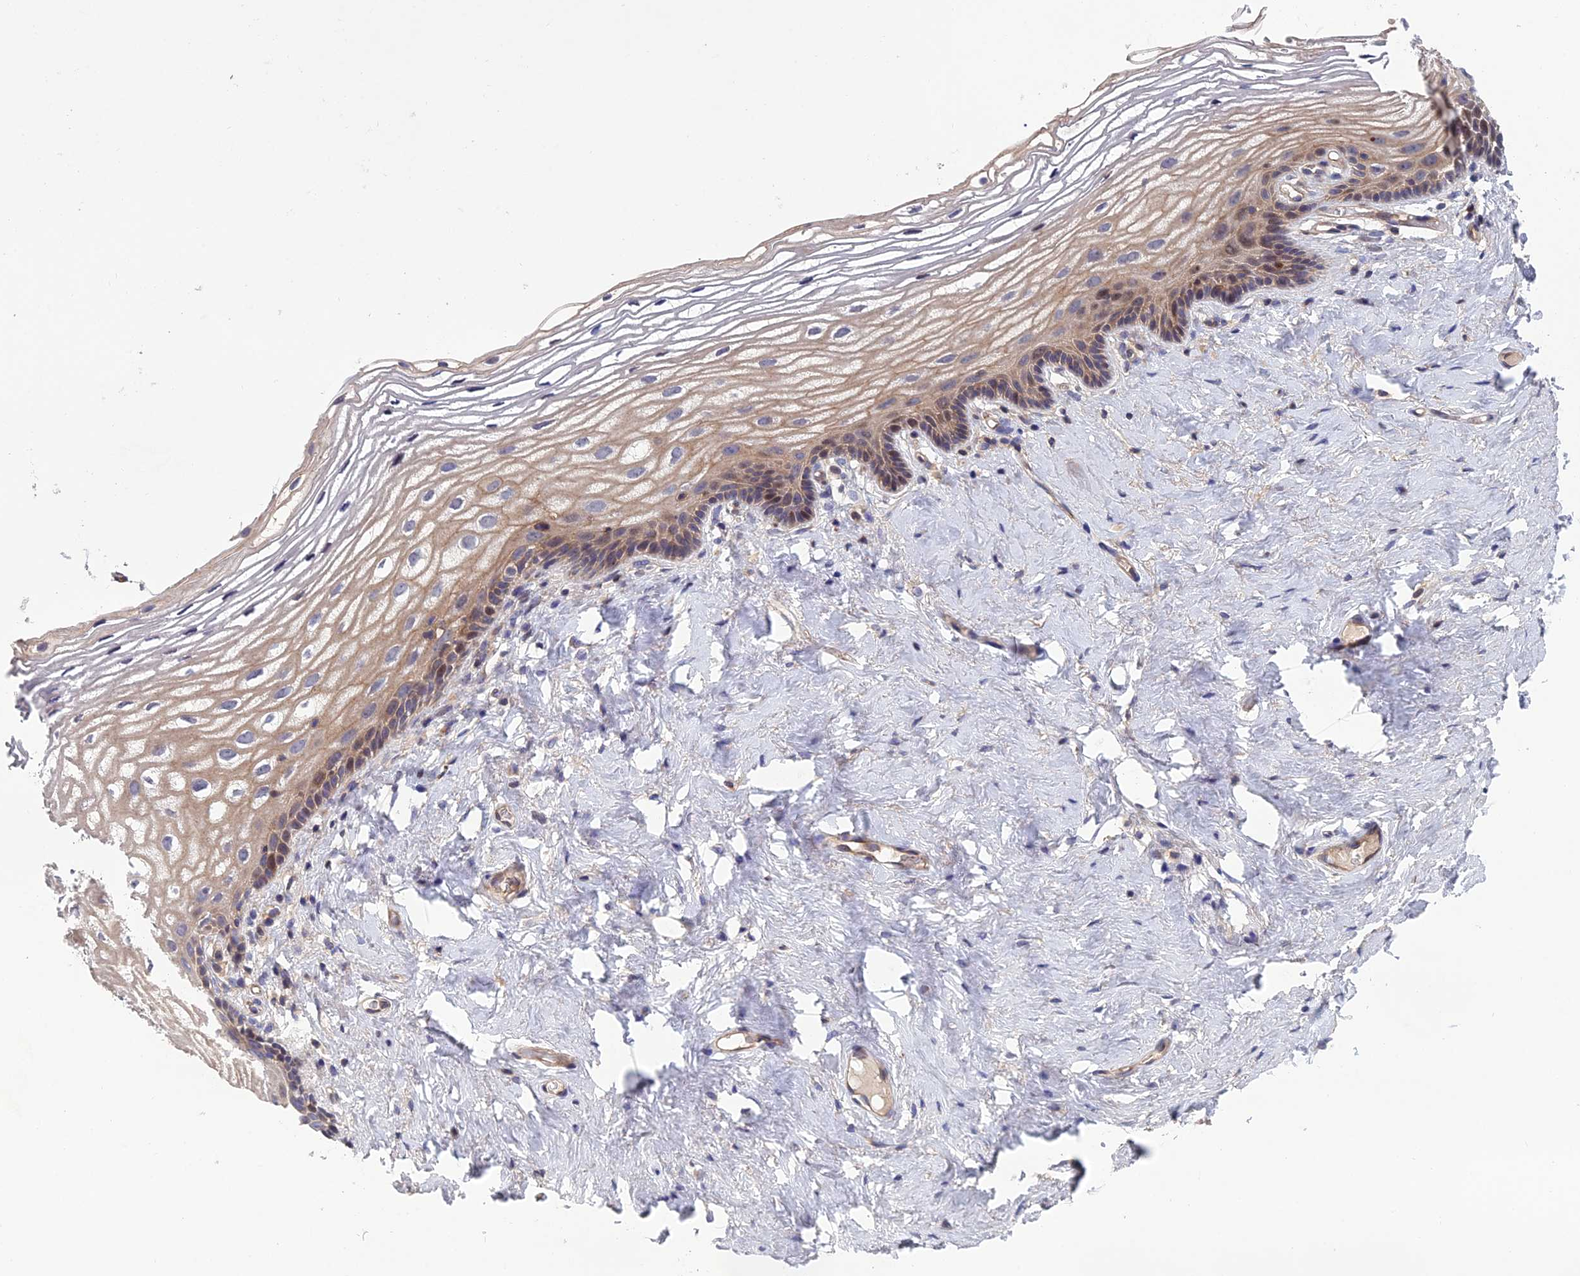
{"staining": {"intensity": "weak", "quantity": "25%-75%", "location": "cytoplasmic/membranous,nuclear"}, "tissue": "vagina", "cell_type": "Squamous epithelial cells", "image_type": "normal", "snomed": [{"axis": "morphology", "description": "Normal tissue, NOS"}, {"axis": "morphology", "description": "Adenocarcinoma, NOS"}, {"axis": "topography", "description": "Rectum"}, {"axis": "topography", "description": "Vagina"}], "caption": "This is a histology image of immunohistochemistry (IHC) staining of normal vagina, which shows weak positivity in the cytoplasmic/membranous,nuclear of squamous epithelial cells.", "gene": "USP37", "patient": {"sex": "female", "age": 71}}